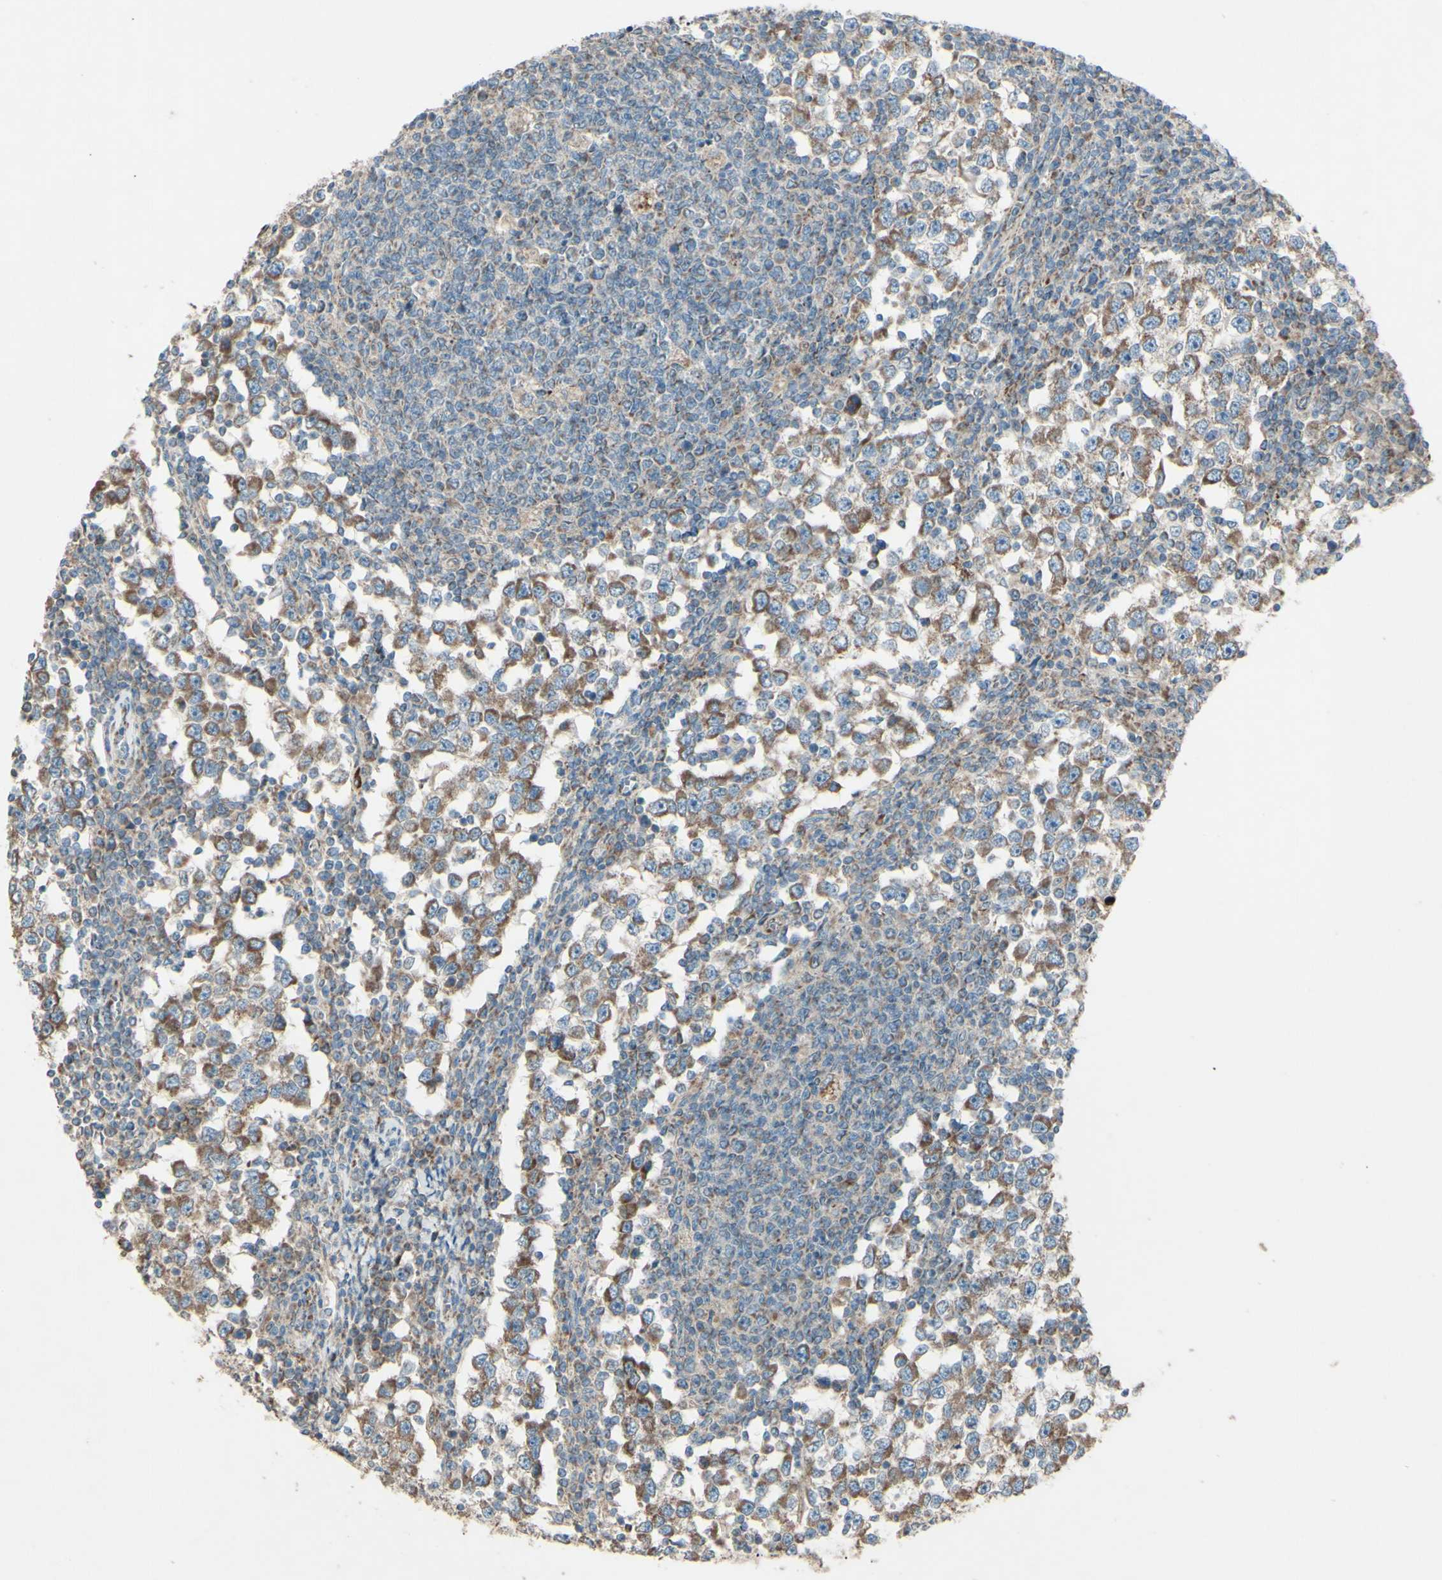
{"staining": {"intensity": "moderate", "quantity": ">75%", "location": "cytoplasmic/membranous"}, "tissue": "testis cancer", "cell_type": "Tumor cells", "image_type": "cancer", "snomed": [{"axis": "morphology", "description": "Seminoma, NOS"}, {"axis": "topography", "description": "Testis"}], "caption": "IHC photomicrograph of neoplastic tissue: human testis cancer stained using immunohistochemistry (IHC) exhibits medium levels of moderate protein expression localized specifically in the cytoplasmic/membranous of tumor cells, appearing as a cytoplasmic/membranous brown color.", "gene": "RHOT1", "patient": {"sex": "male", "age": 65}}